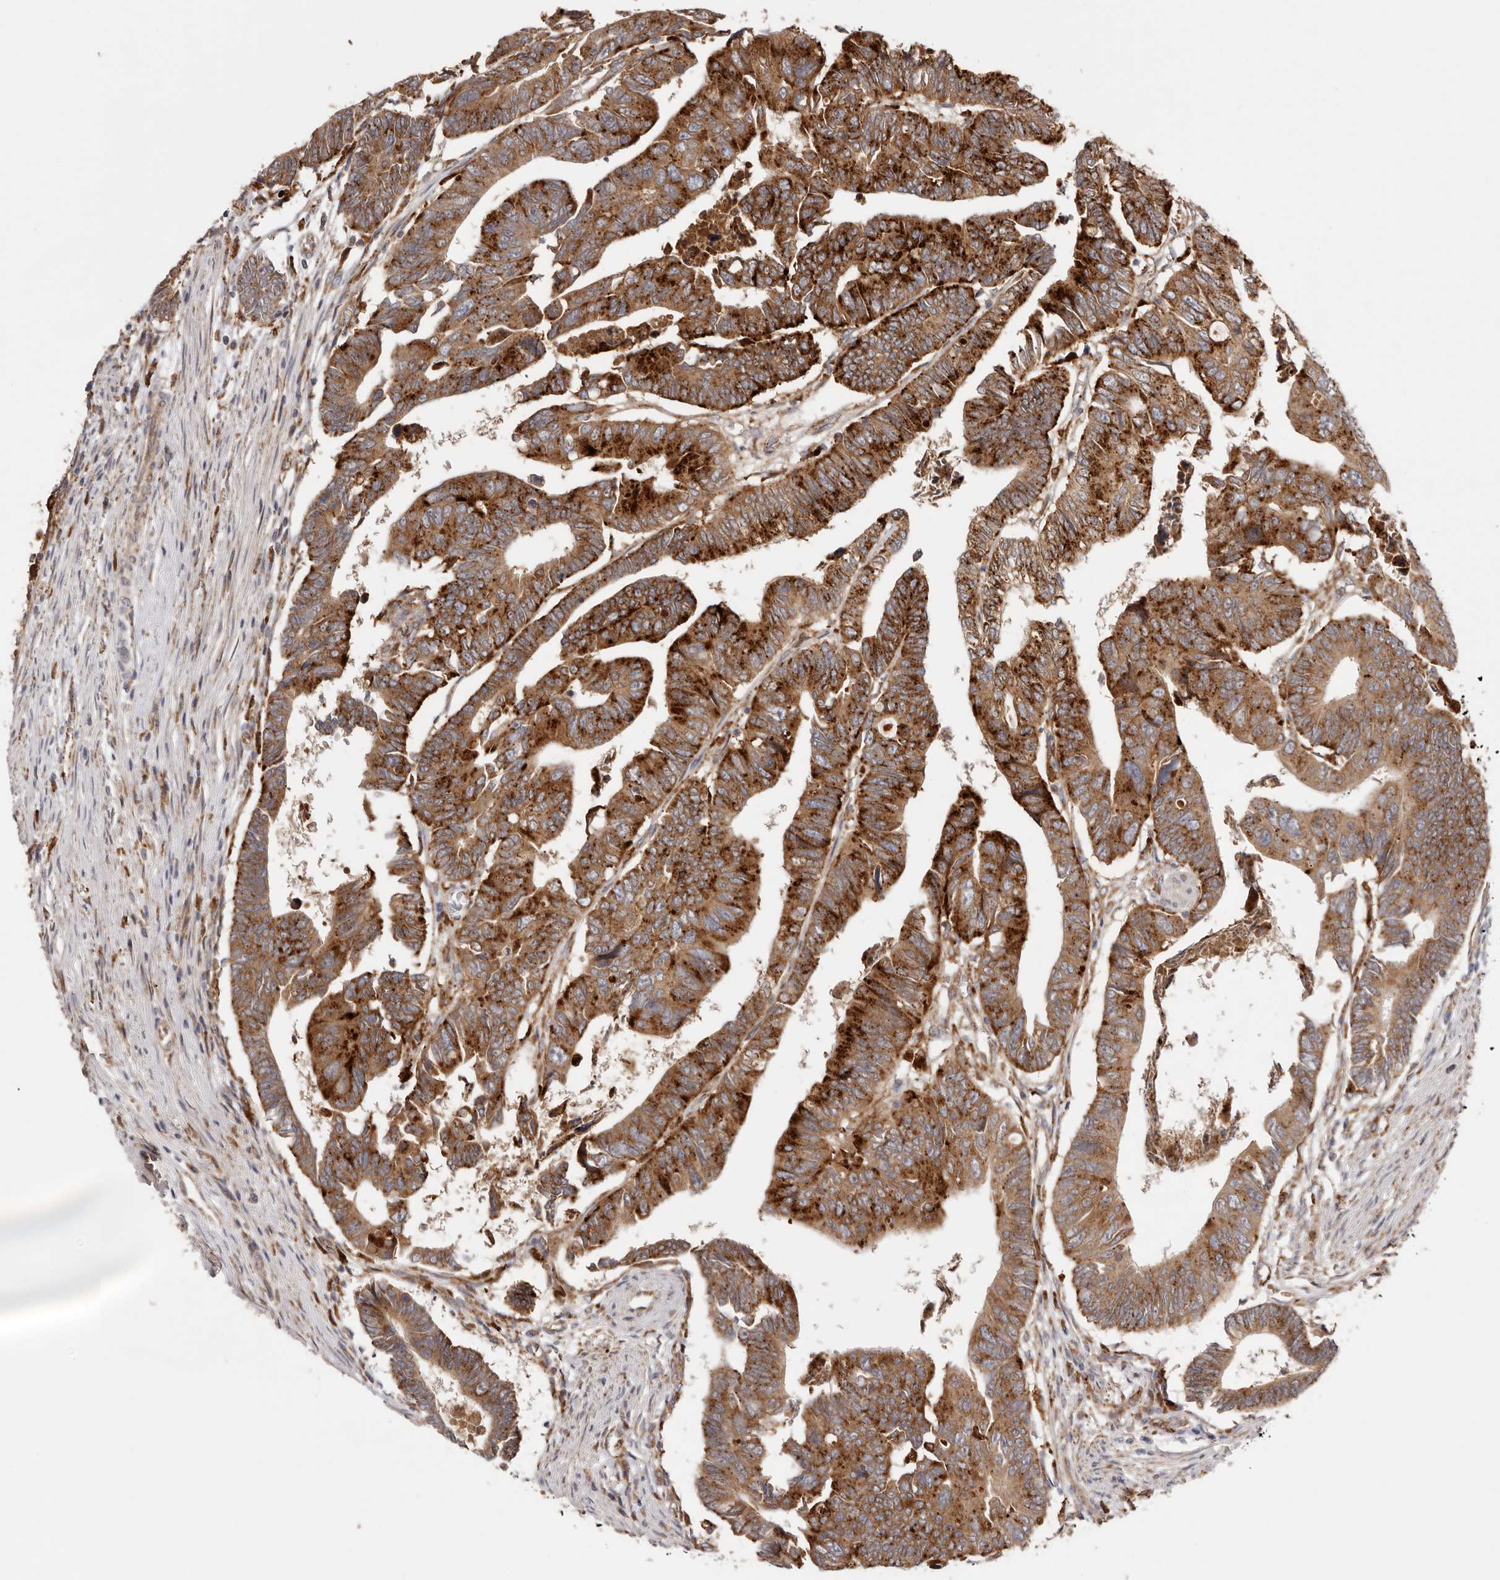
{"staining": {"intensity": "strong", "quantity": ">75%", "location": "cytoplasmic/membranous"}, "tissue": "colorectal cancer", "cell_type": "Tumor cells", "image_type": "cancer", "snomed": [{"axis": "morphology", "description": "Adenocarcinoma, NOS"}, {"axis": "topography", "description": "Rectum"}], "caption": "Human colorectal adenocarcinoma stained with a protein marker demonstrates strong staining in tumor cells.", "gene": "GRN", "patient": {"sex": "female", "age": 65}}